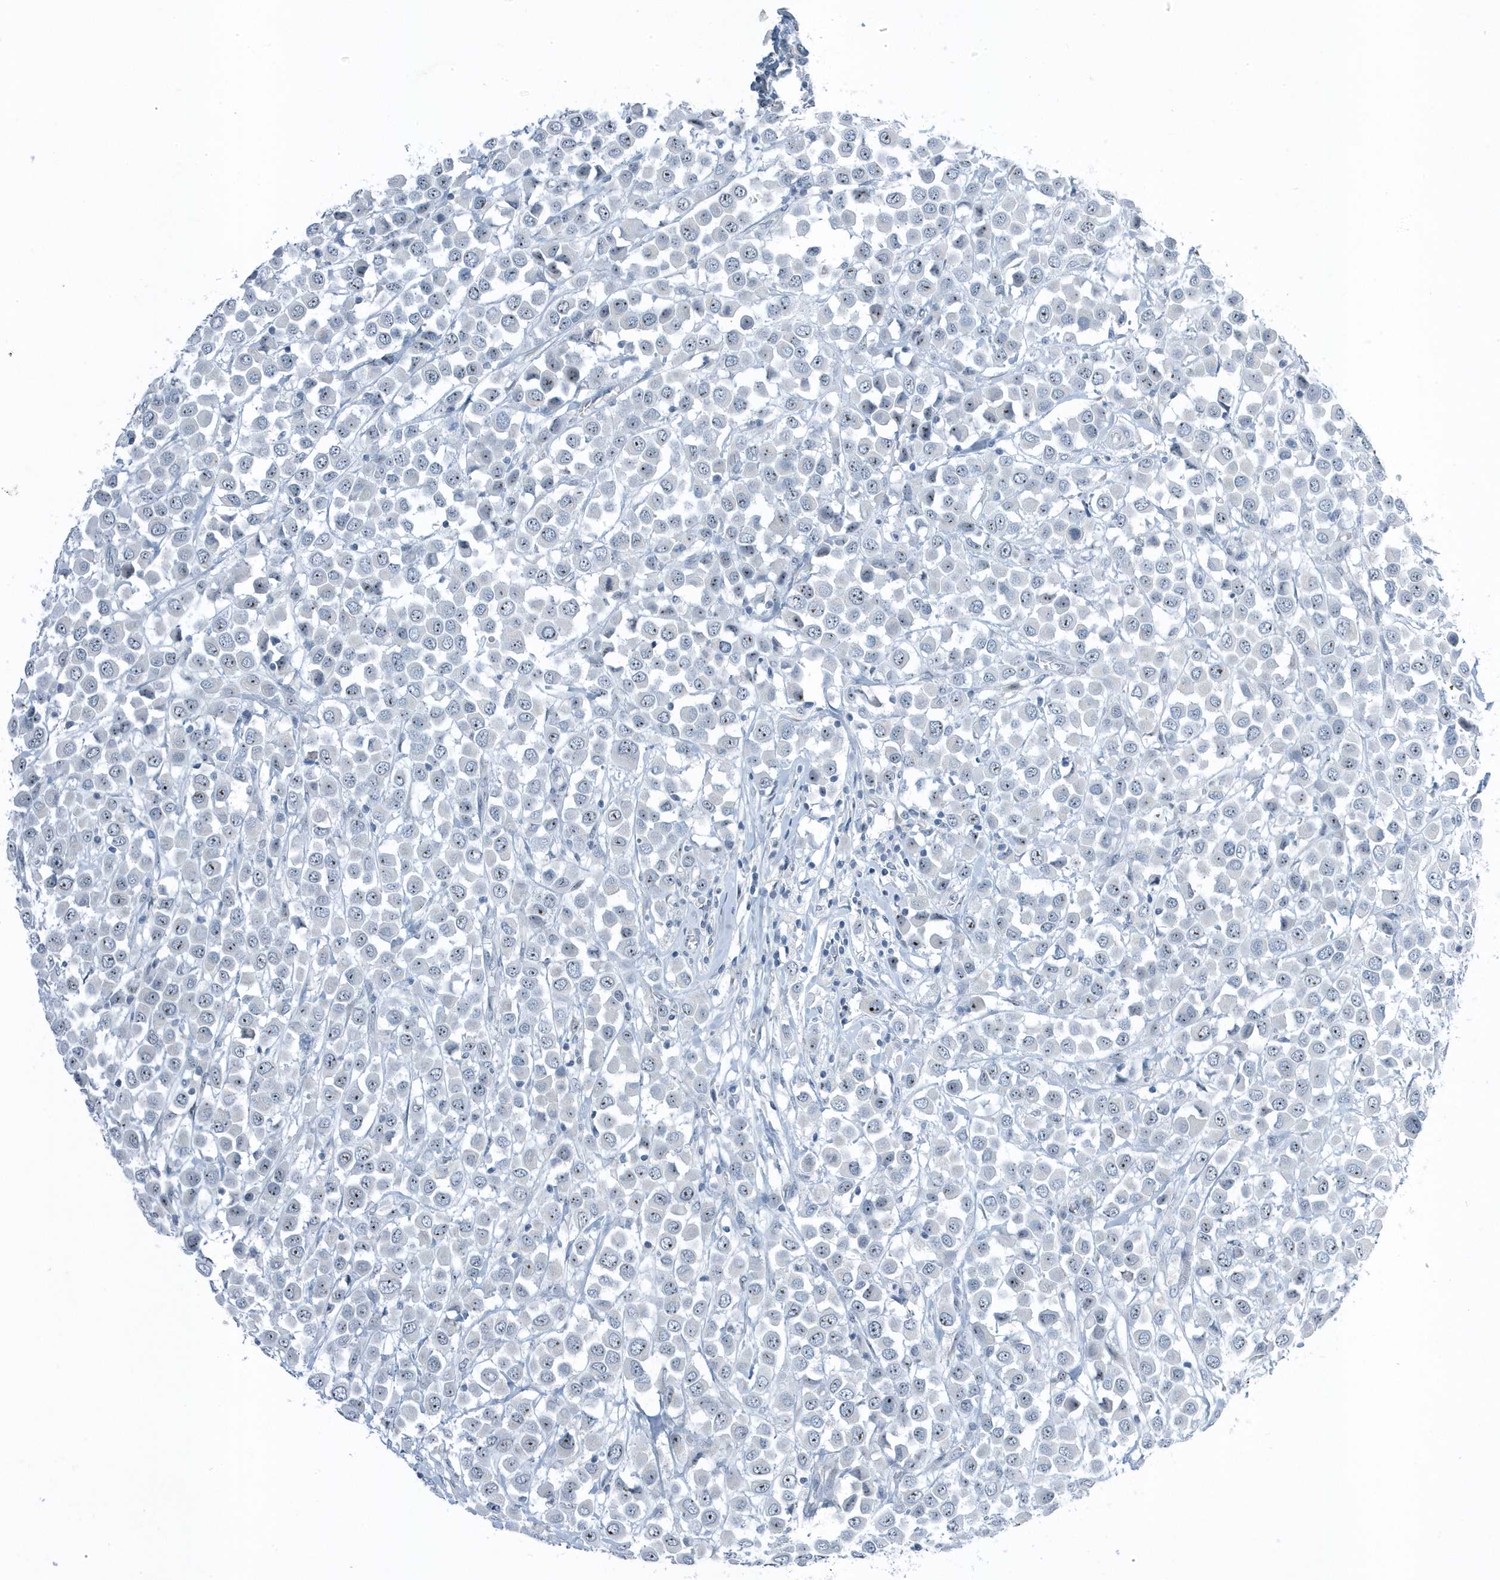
{"staining": {"intensity": "moderate", "quantity": "<25%", "location": "nuclear"}, "tissue": "breast cancer", "cell_type": "Tumor cells", "image_type": "cancer", "snomed": [{"axis": "morphology", "description": "Duct carcinoma"}, {"axis": "topography", "description": "Breast"}], "caption": "Tumor cells show low levels of moderate nuclear staining in approximately <25% of cells in breast infiltrating ductal carcinoma. Using DAB (brown) and hematoxylin (blue) stains, captured at high magnification using brightfield microscopy.", "gene": "RPF2", "patient": {"sex": "female", "age": 61}}